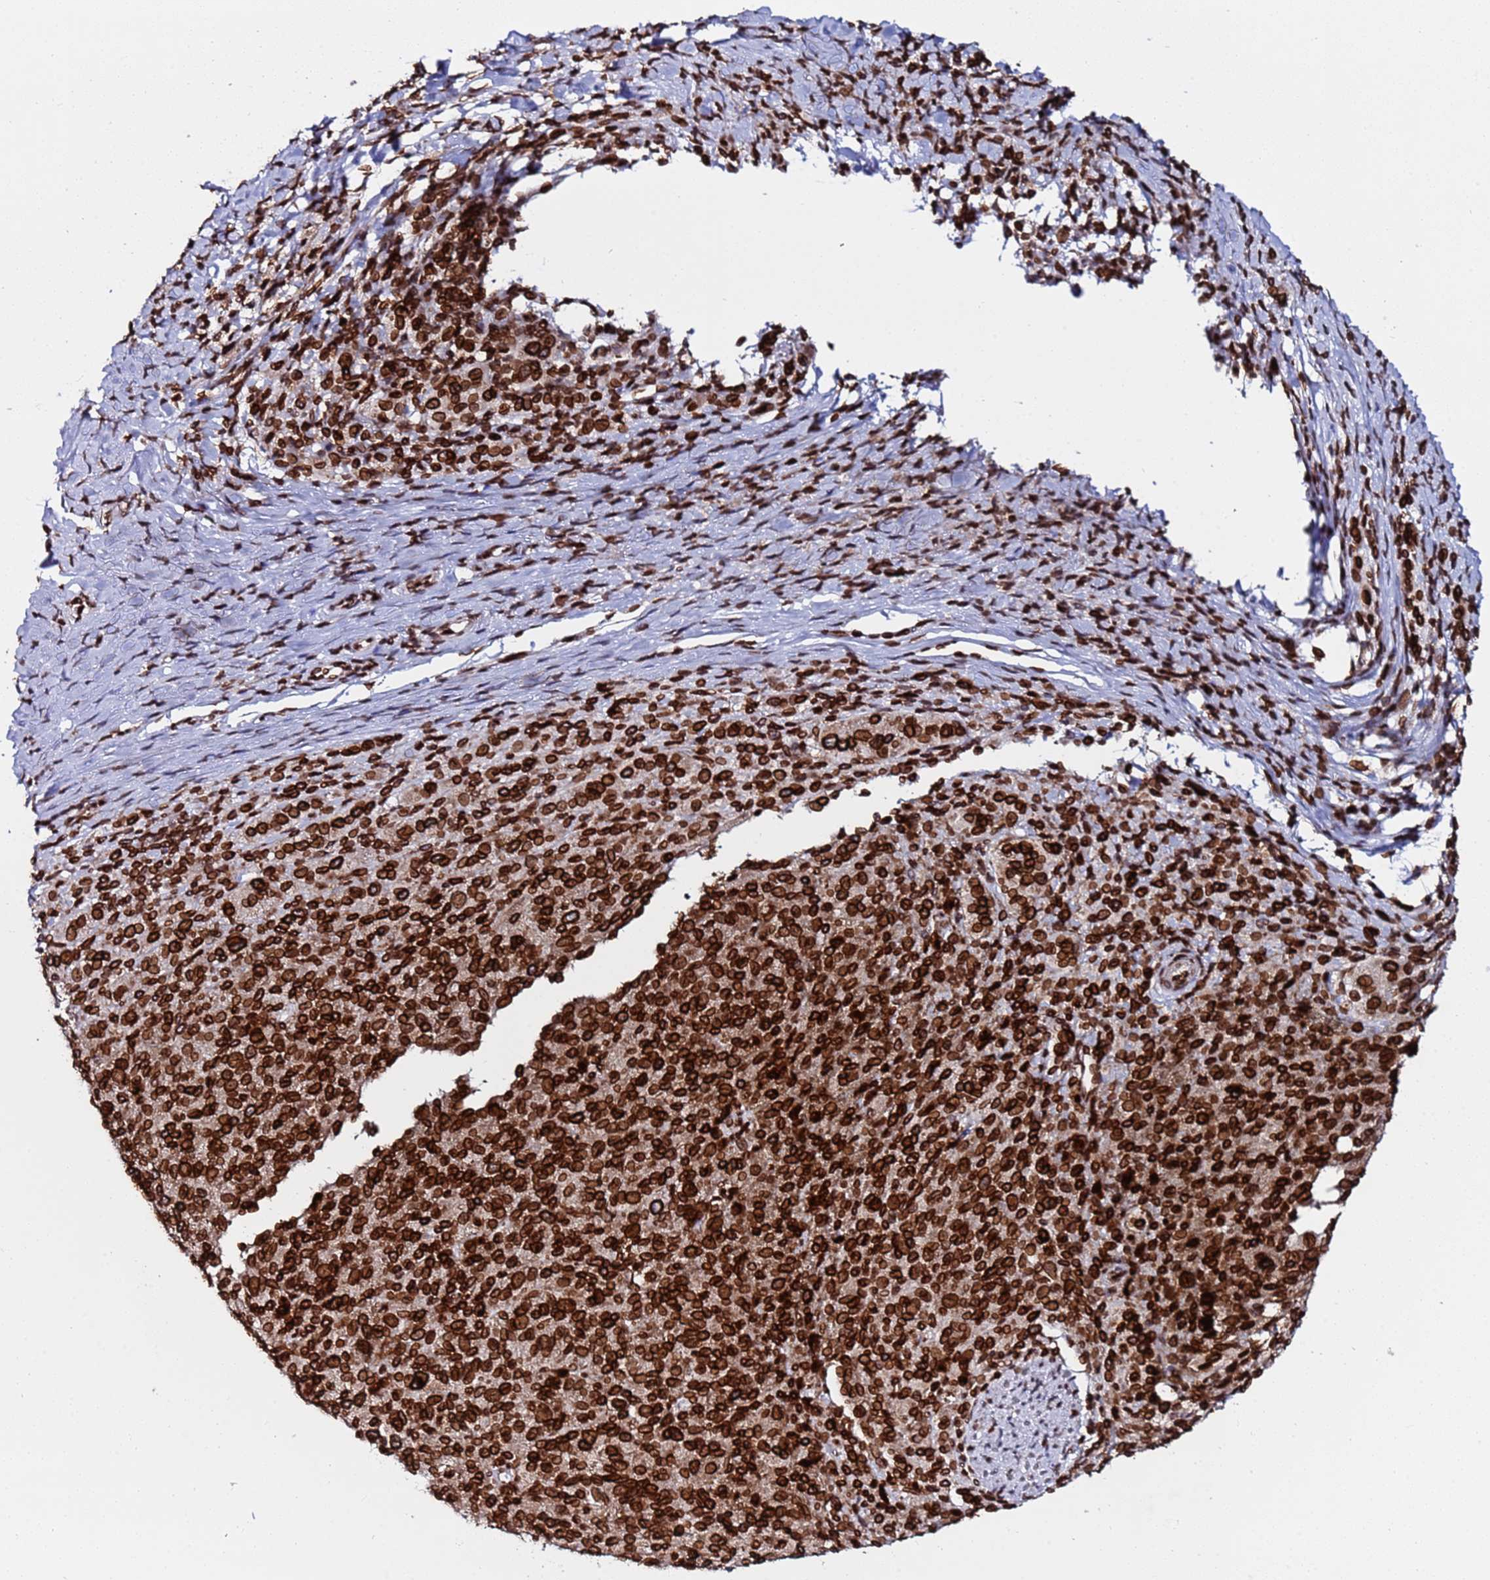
{"staining": {"intensity": "strong", "quantity": ">75%", "location": "cytoplasmic/membranous,nuclear"}, "tissue": "melanoma", "cell_type": "Tumor cells", "image_type": "cancer", "snomed": [{"axis": "morphology", "description": "Malignant melanoma, NOS"}, {"axis": "topography", "description": "Skin"}], "caption": "Approximately >75% of tumor cells in human melanoma exhibit strong cytoplasmic/membranous and nuclear protein positivity as visualized by brown immunohistochemical staining.", "gene": "TOR1AIP1", "patient": {"sex": "female", "age": 52}}